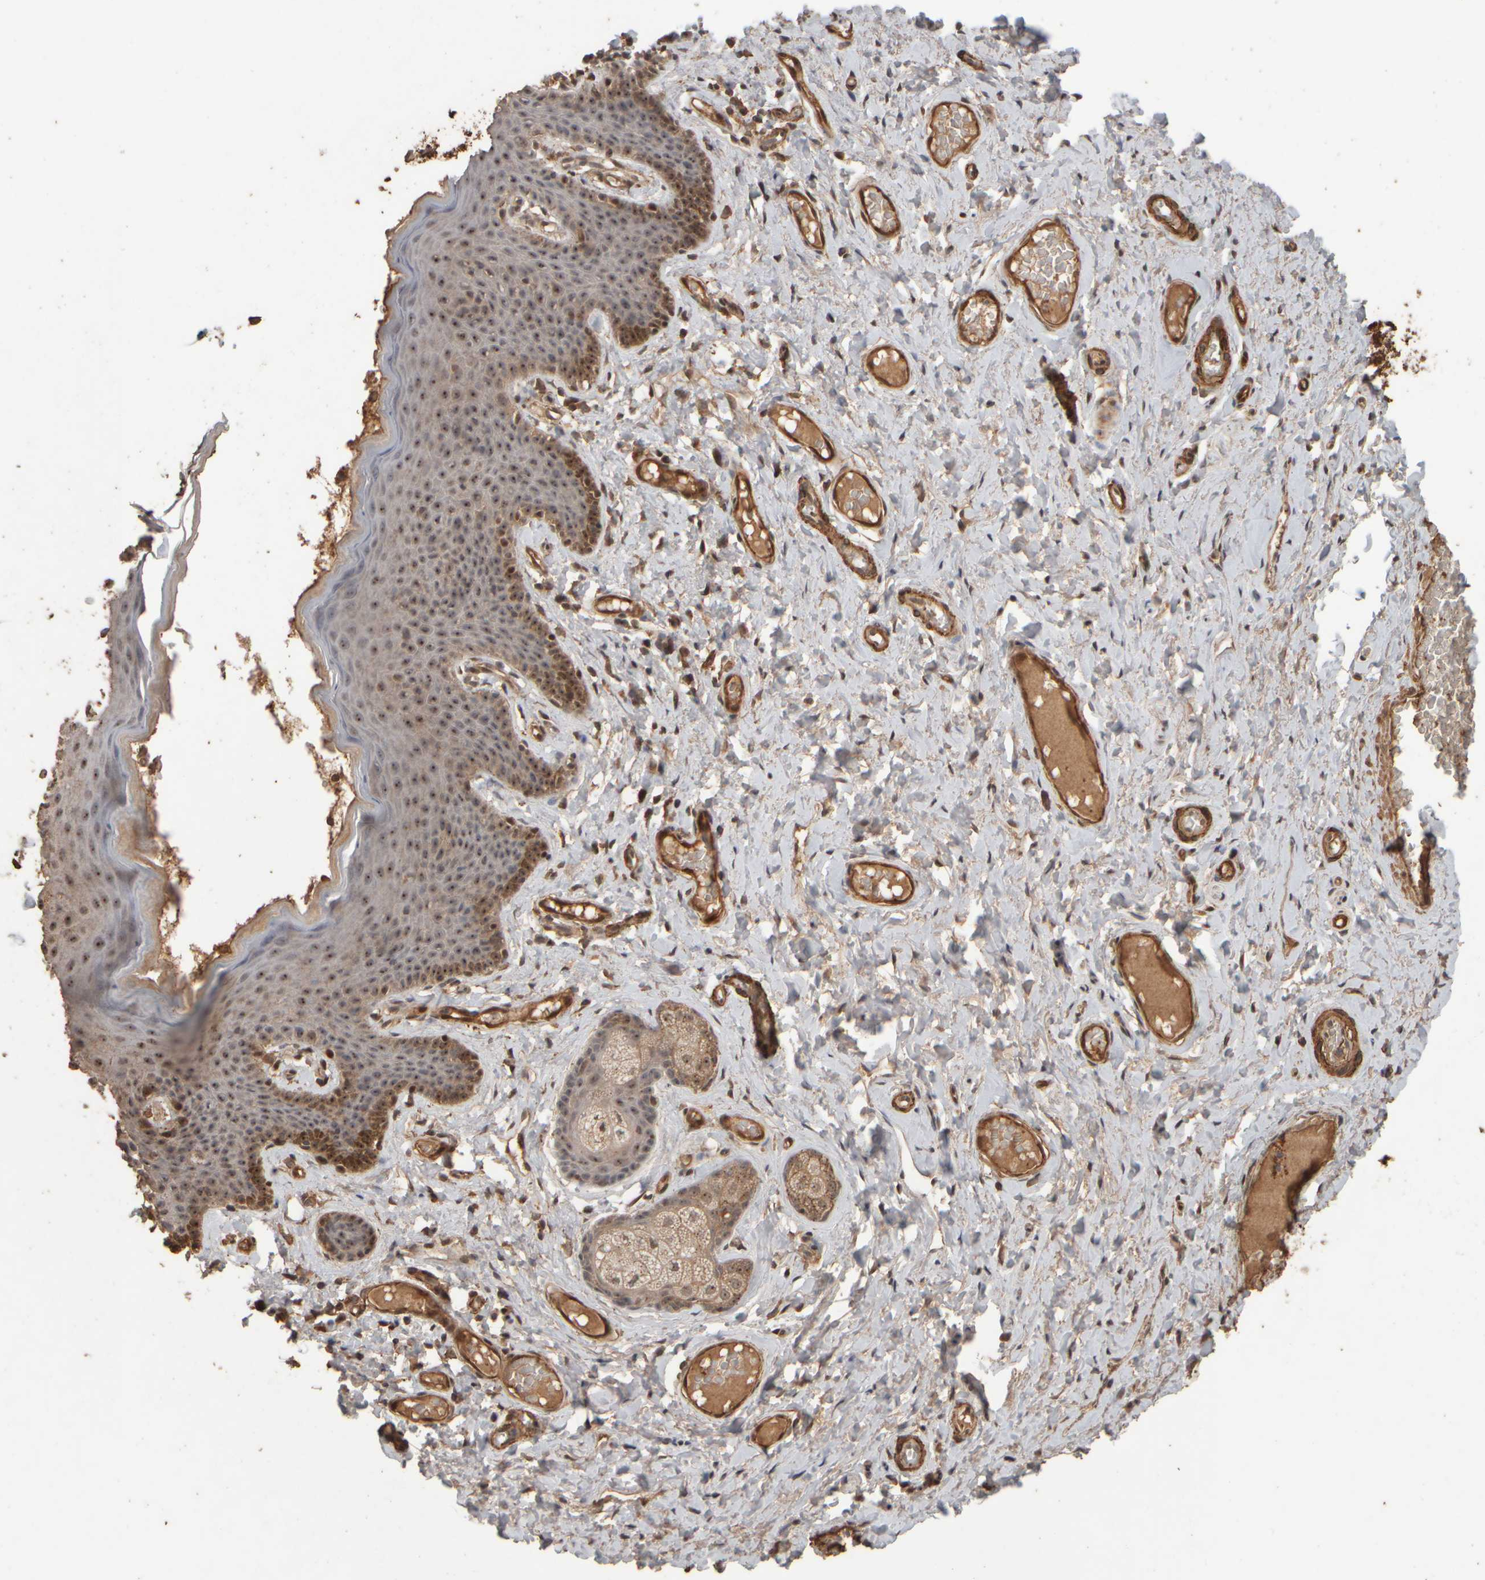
{"staining": {"intensity": "moderate", "quantity": ">75%", "location": "cytoplasmic/membranous,nuclear"}, "tissue": "skin", "cell_type": "Epidermal cells", "image_type": "normal", "snomed": [{"axis": "morphology", "description": "Normal tissue, NOS"}, {"axis": "topography", "description": "Vulva"}], "caption": "Immunohistochemical staining of benign skin demonstrates medium levels of moderate cytoplasmic/membranous,nuclear expression in about >75% of epidermal cells. (IHC, brightfield microscopy, high magnification).", "gene": "SPHK1", "patient": {"sex": "female", "age": 66}}